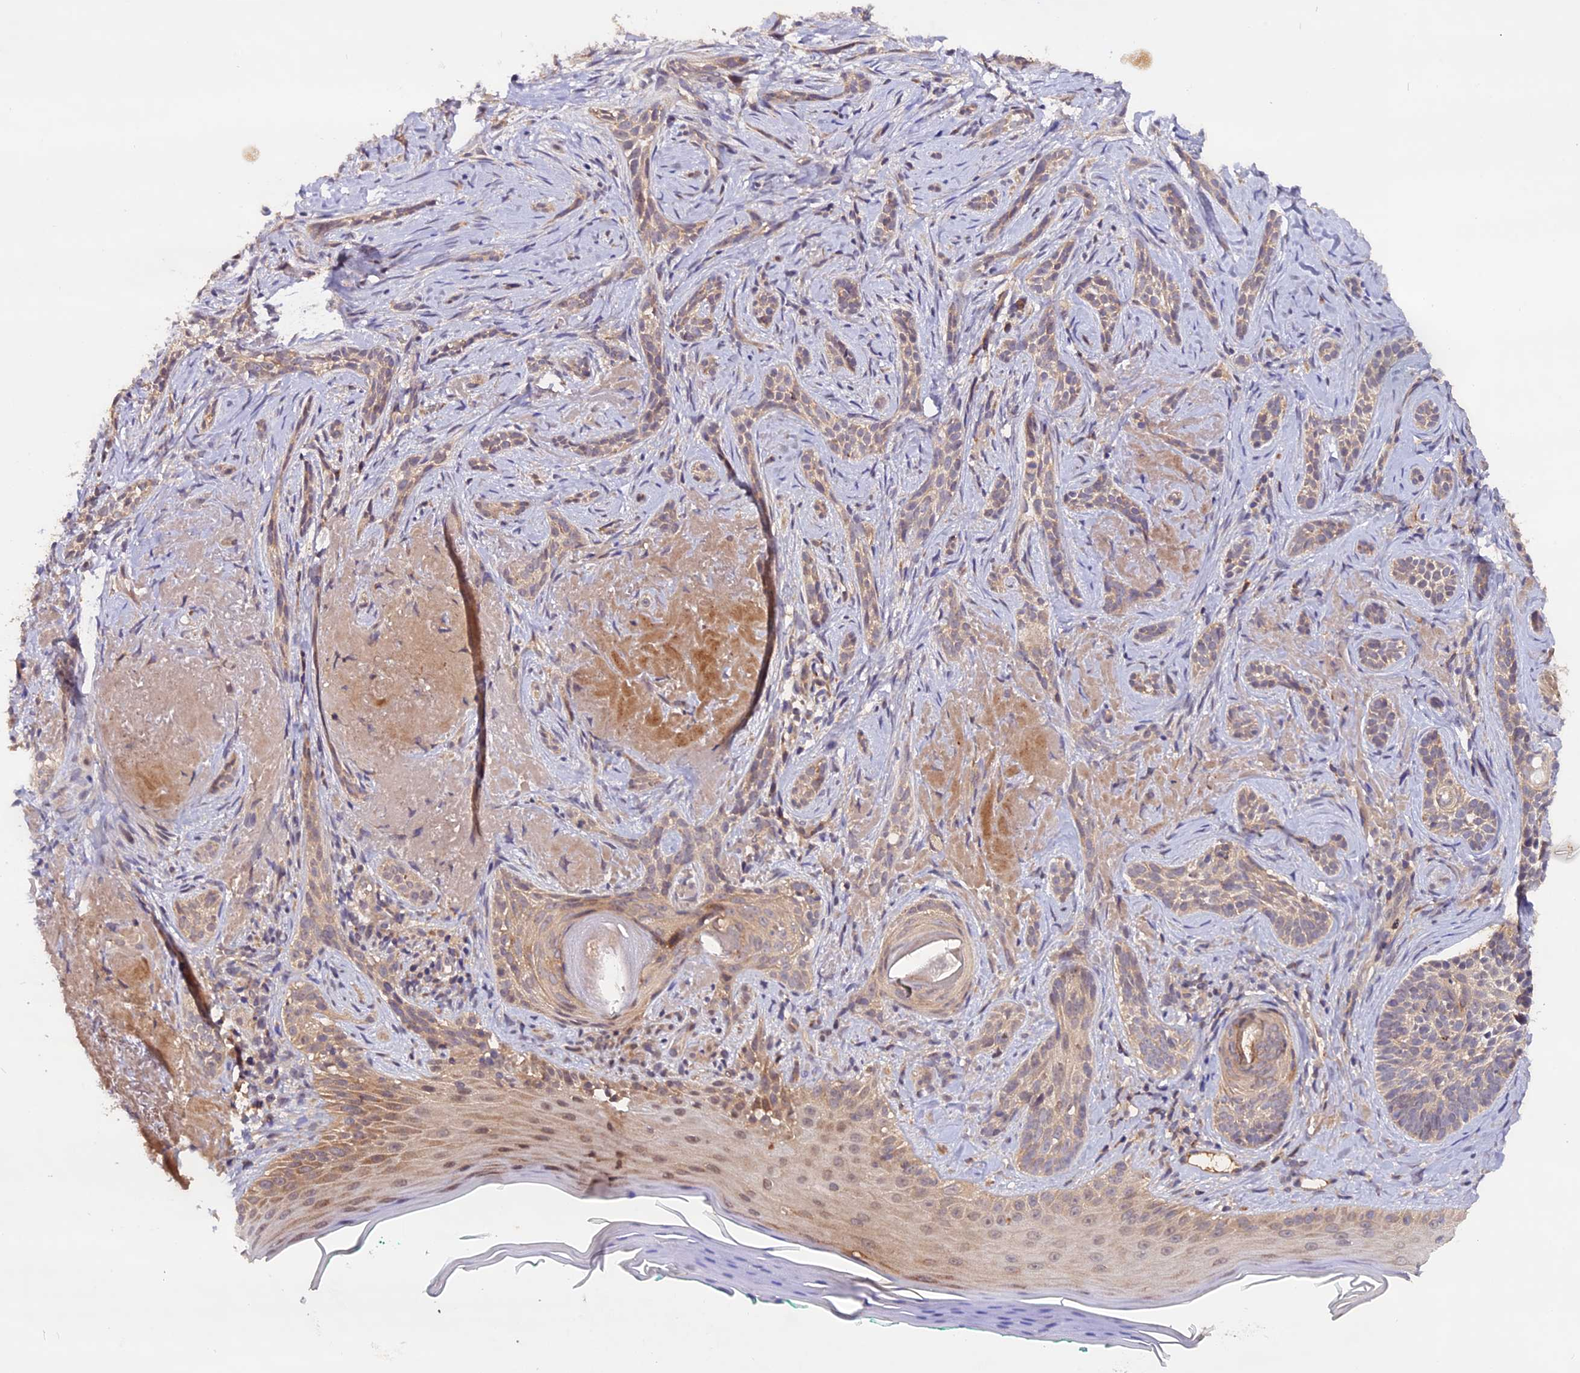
{"staining": {"intensity": "weak", "quantity": "25%-75%", "location": "cytoplasmic/membranous"}, "tissue": "skin cancer", "cell_type": "Tumor cells", "image_type": "cancer", "snomed": [{"axis": "morphology", "description": "Basal cell carcinoma"}, {"axis": "topography", "description": "Skin"}], "caption": "This micrograph demonstrates IHC staining of human skin cancer, with low weak cytoplasmic/membranous expression in about 25%-75% of tumor cells.", "gene": "MARK4", "patient": {"sex": "male", "age": 71}}